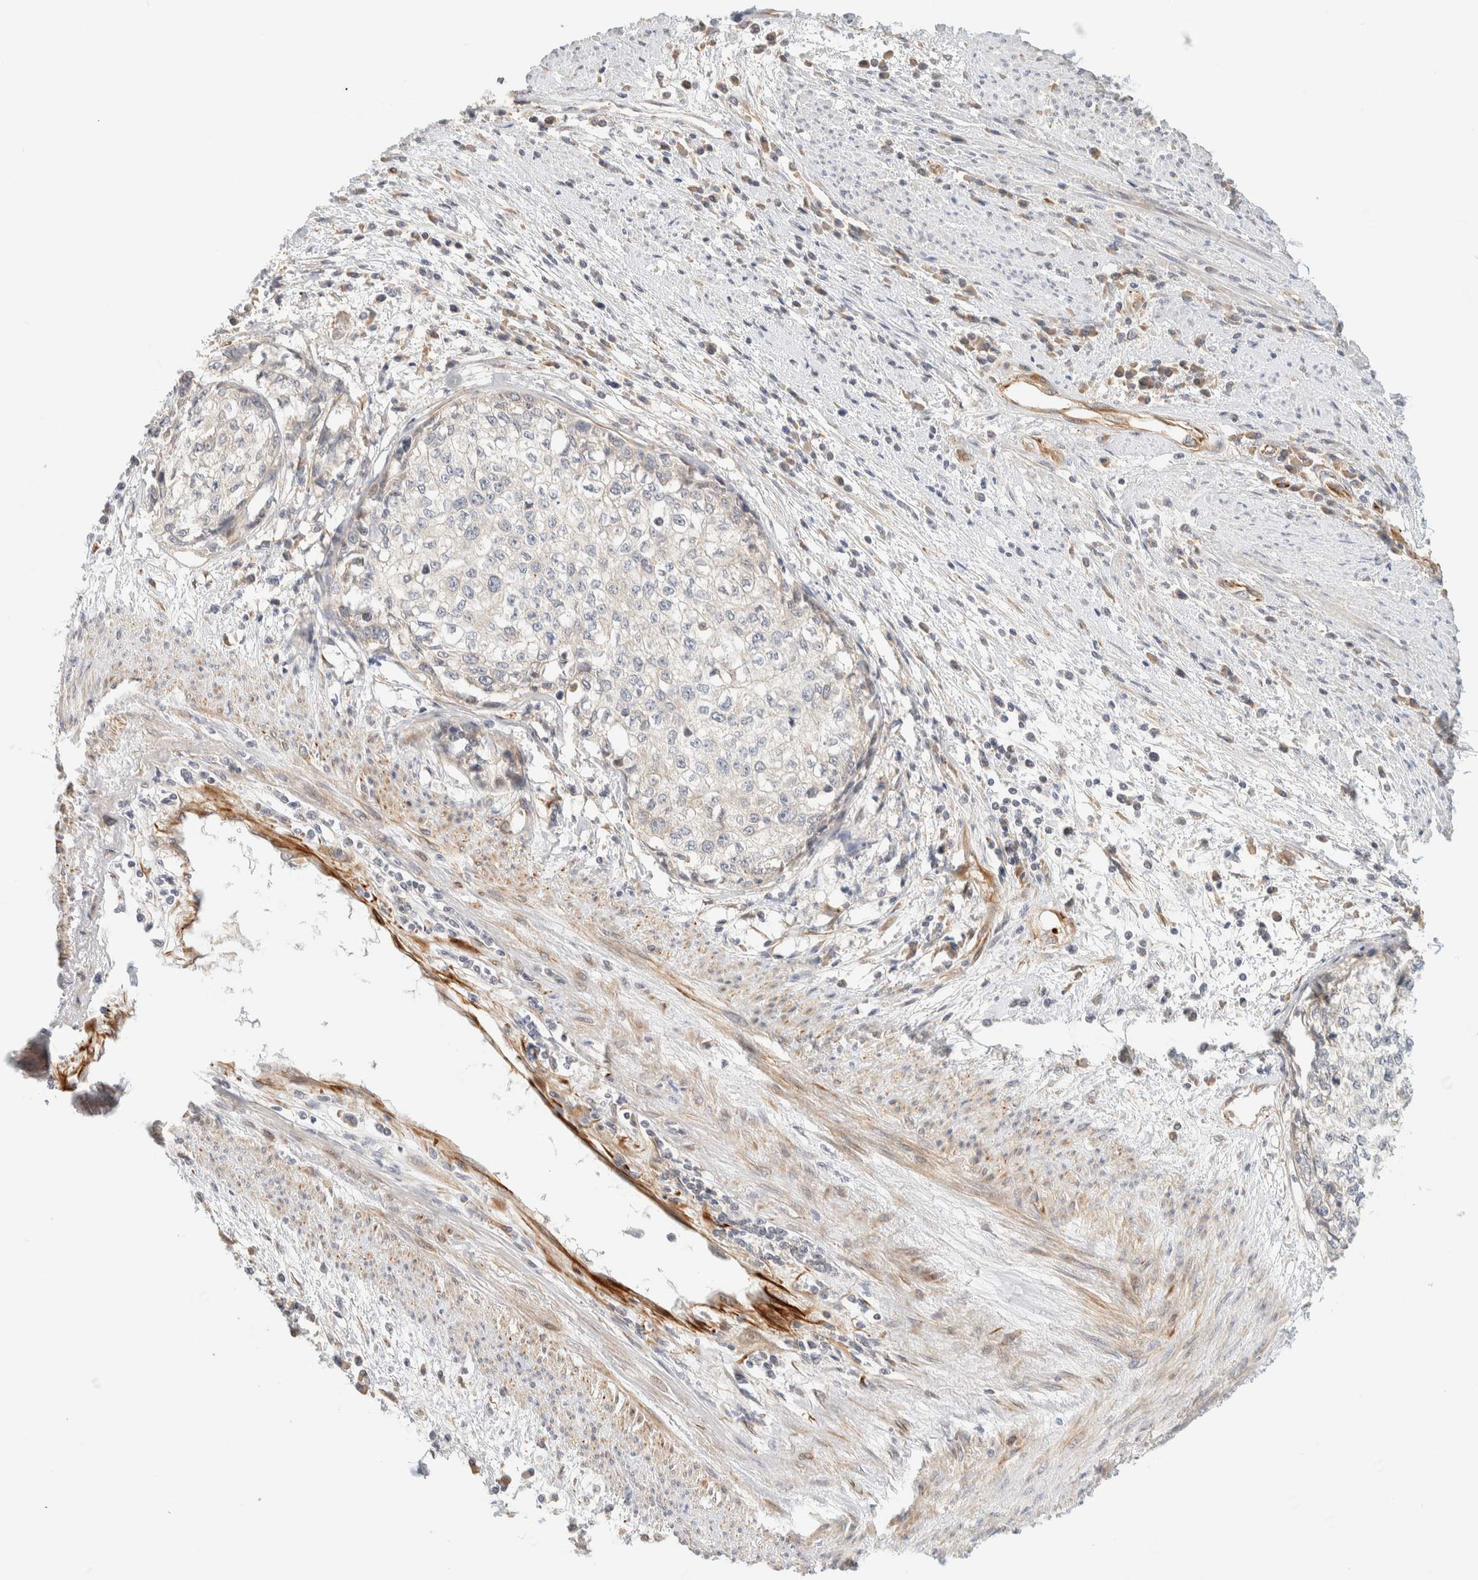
{"staining": {"intensity": "negative", "quantity": "none", "location": "none"}, "tissue": "cervical cancer", "cell_type": "Tumor cells", "image_type": "cancer", "snomed": [{"axis": "morphology", "description": "Squamous cell carcinoma, NOS"}, {"axis": "topography", "description": "Cervix"}], "caption": "High power microscopy photomicrograph of an IHC image of cervical cancer, revealing no significant expression in tumor cells.", "gene": "FAT1", "patient": {"sex": "female", "age": 57}}